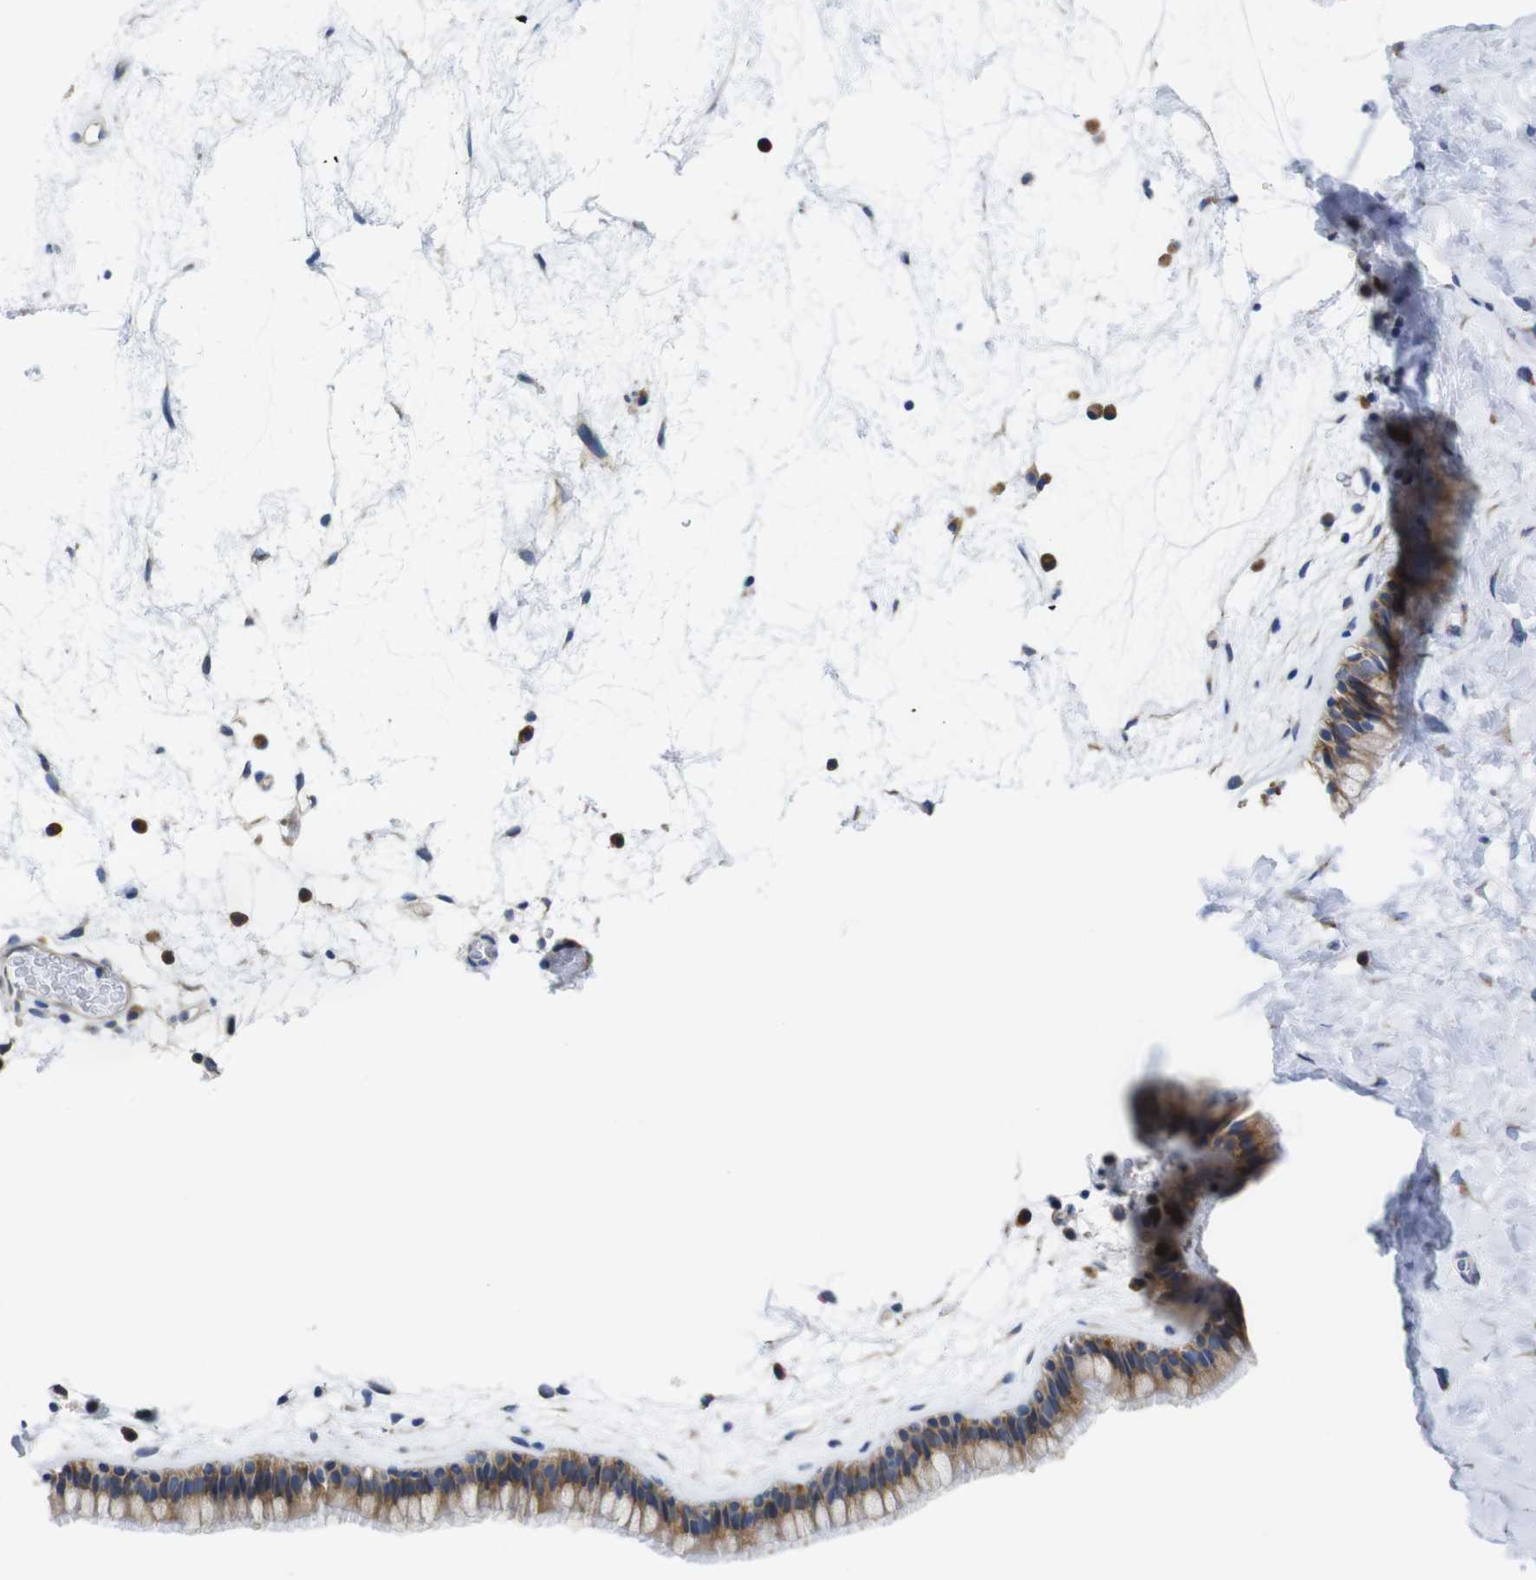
{"staining": {"intensity": "moderate", "quantity": ">75%", "location": "cytoplasmic/membranous"}, "tissue": "nasopharynx", "cell_type": "Respiratory epithelial cells", "image_type": "normal", "snomed": [{"axis": "morphology", "description": "Normal tissue, NOS"}, {"axis": "morphology", "description": "Inflammation, NOS"}, {"axis": "topography", "description": "Nasopharynx"}], "caption": "Benign nasopharynx demonstrates moderate cytoplasmic/membranous staining in about >75% of respiratory epithelial cells Using DAB (brown) and hematoxylin (blue) stains, captured at high magnification using brightfield microscopy..", "gene": "DDRGK1", "patient": {"sex": "male", "age": 48}}